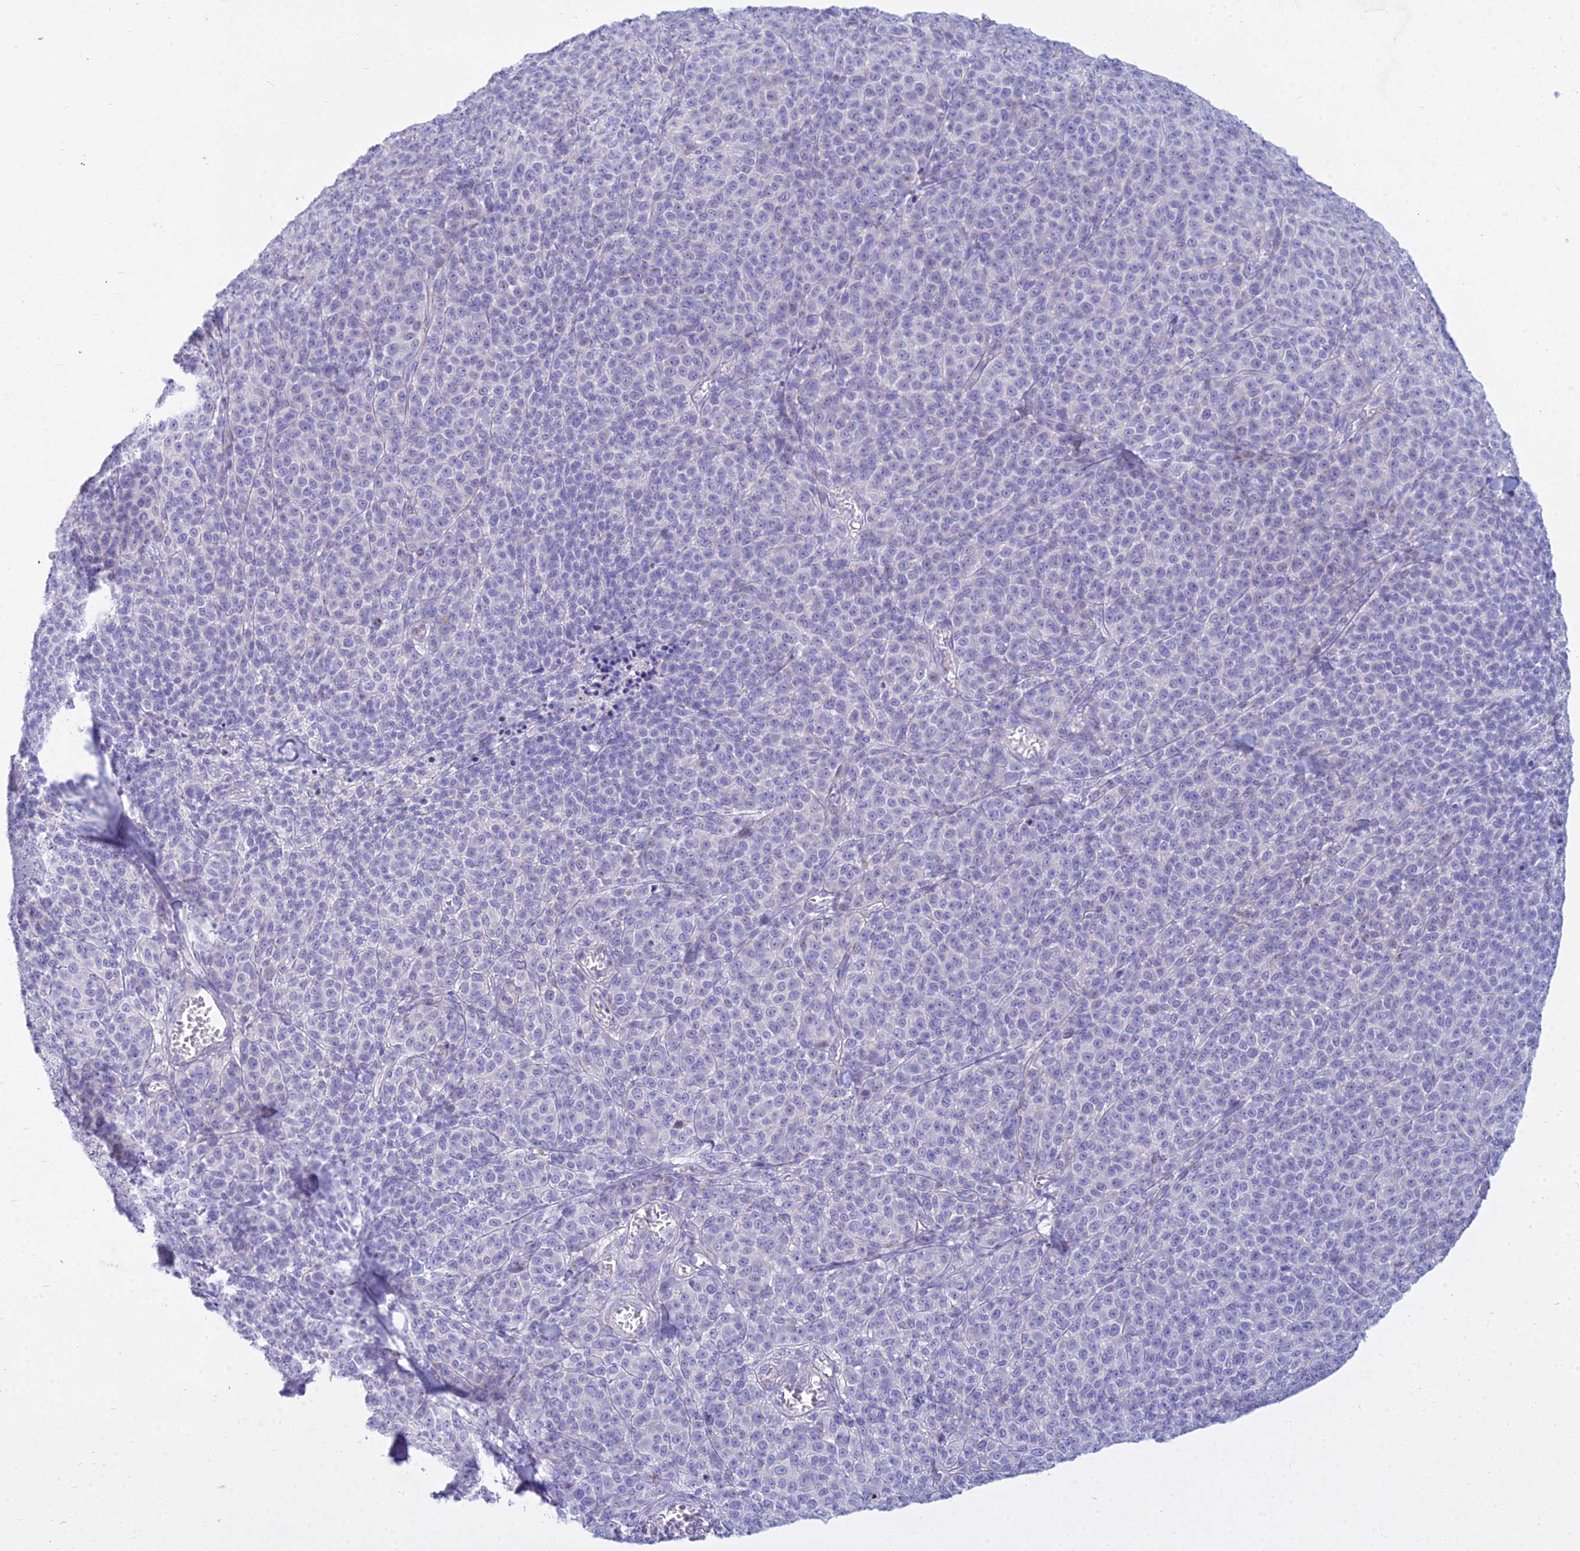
{"staining": {"intensity": "negative", "quantity": "none", "location": "none"}, "tissue": "melanoma", "cell_type": "Tumor cells", "image_type": "cancer", "snomed": [{"axis": "morphology", "description": "Normal tissue, NOS"}, {"axis": "morphology", "description": "Malignant melanoma, NOS"}, {"axis": "topography", "description": "Skin"}], "caption": "Malignant melanoma was stained to show a protein in brown. There is no significant positivity in tumor cells. (DAB immunohistochemistry (IHC), high magnification).", "gene": "SMIM24", "patient": {"sex": "female", "age": 34}}